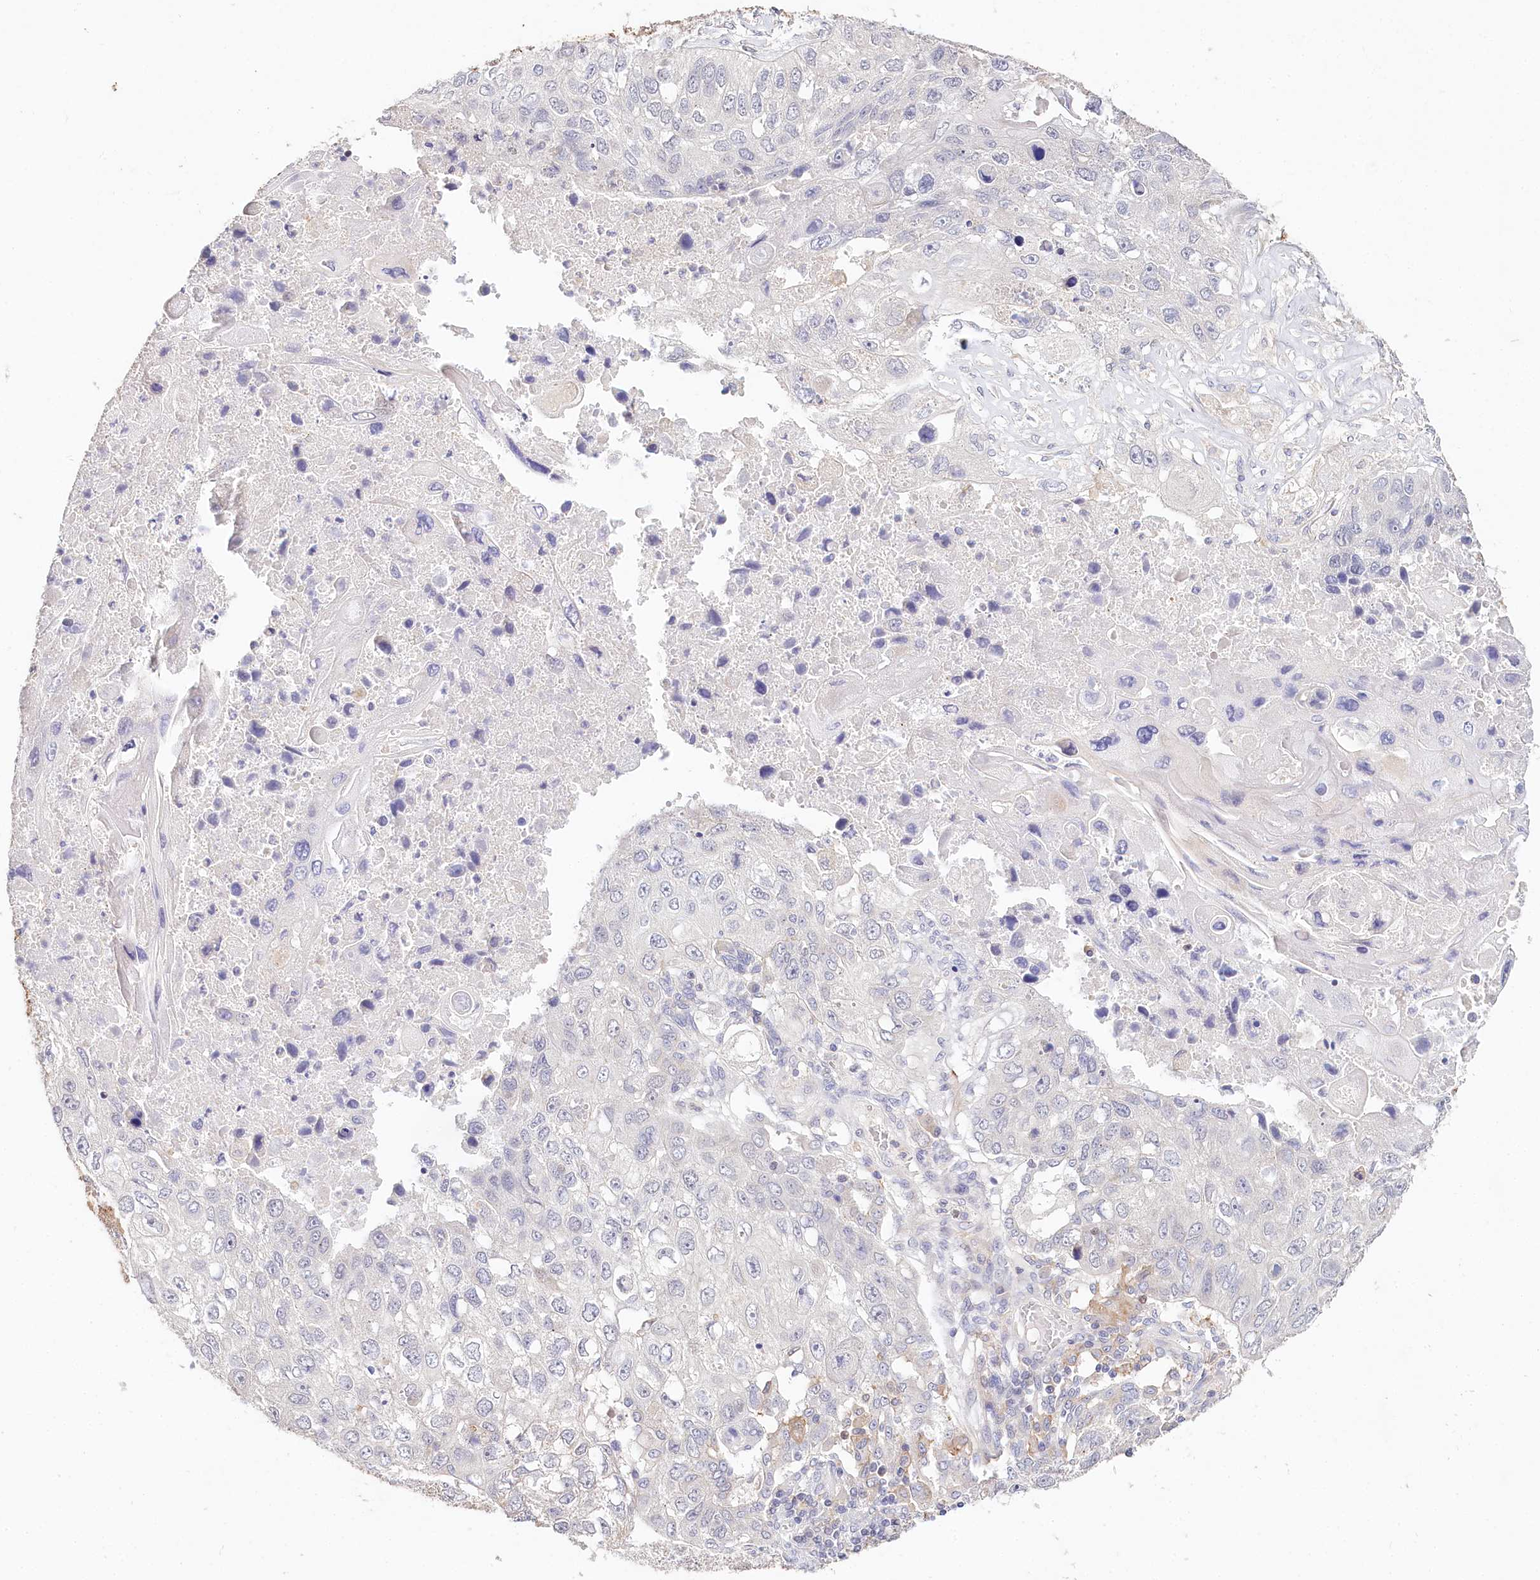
{"staining": {"intensity": "negative", "quantity": "none", "location": "none"}, "tissue": "lung cancer", "cell_type": "Tumor cells", "image_type": "cancer", "snomed": [{"axis": "morphology", "description": "Squamous cell carcinoma, NOS"}, {"axis": "topography", "description": "Lung"}], "caption": "The immunohistochemistry (IHC) micrograph has no significant expression in tumor cells of squamous cell carcinoma (lung) tissue. (Stains: DAB (3,3'-diaminobenzidine) immunohistochemistry (IHC) with hematoxylin counter stain, Microscopy: brightfield microscopy at high magnification).", "gene": "DAPK1", "patient": {"sex": "male", "age": 61}}